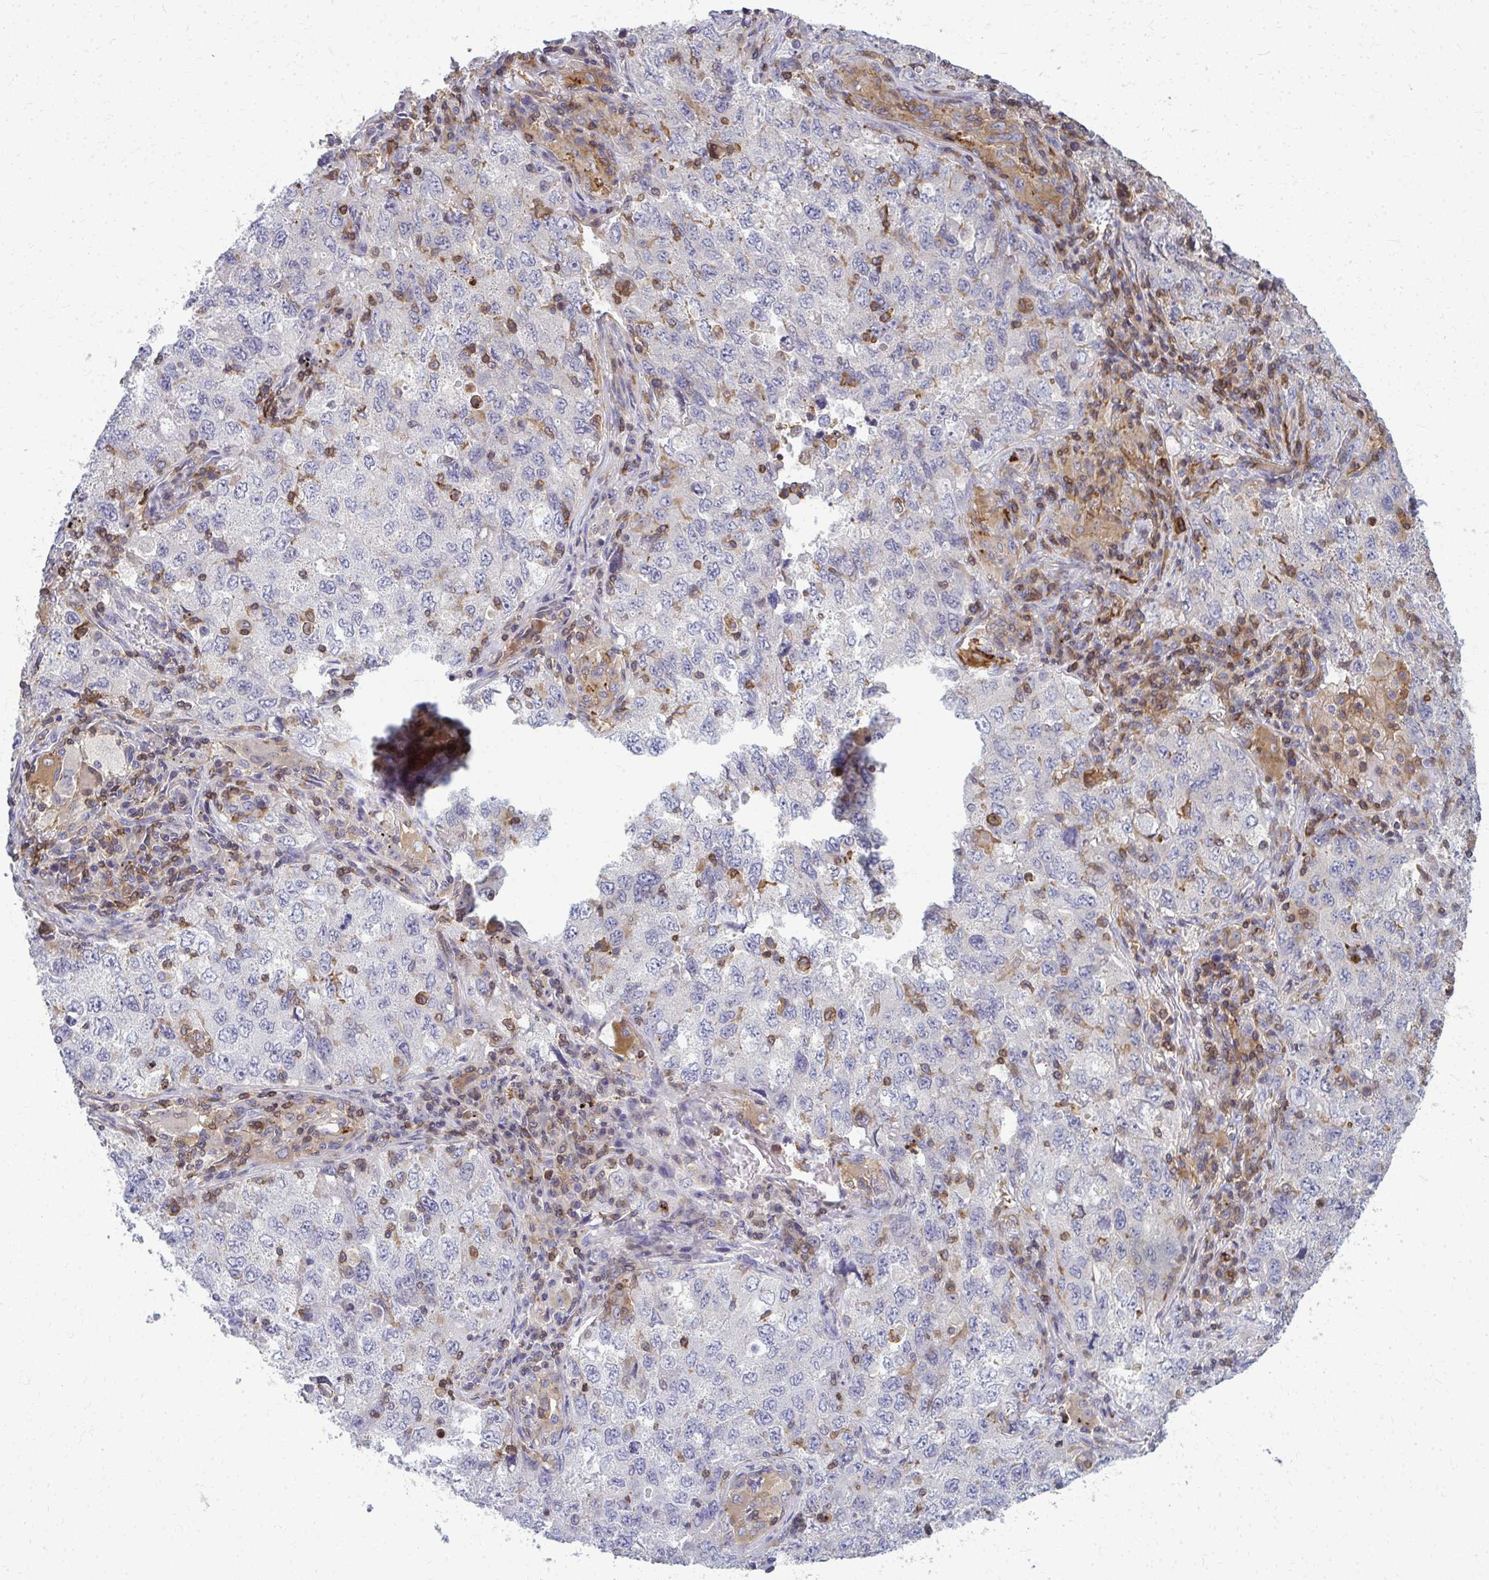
{"staining": {"intensity": "negative", "quantity": "none", "location": "none"}, "tissue": "lung cancer", "cell_type": "Tumor cells", "image_type": "cancer", "snomed": [{"axis": "morphology", "description": "Adenocarcinoma, NOS"}, {"axis": "topography", "description": "Lung"}], "caption": "DAB immunohistochemical staining of human lung adenocarcinoma reveals no significant staining in tumor cells. (DAB (3,3'-diaminobenzidine) immunohistochemistry with hematoxylin counter stain).", "gene": "AP5M1", "patient": {"sex": "female", "age": 57}}